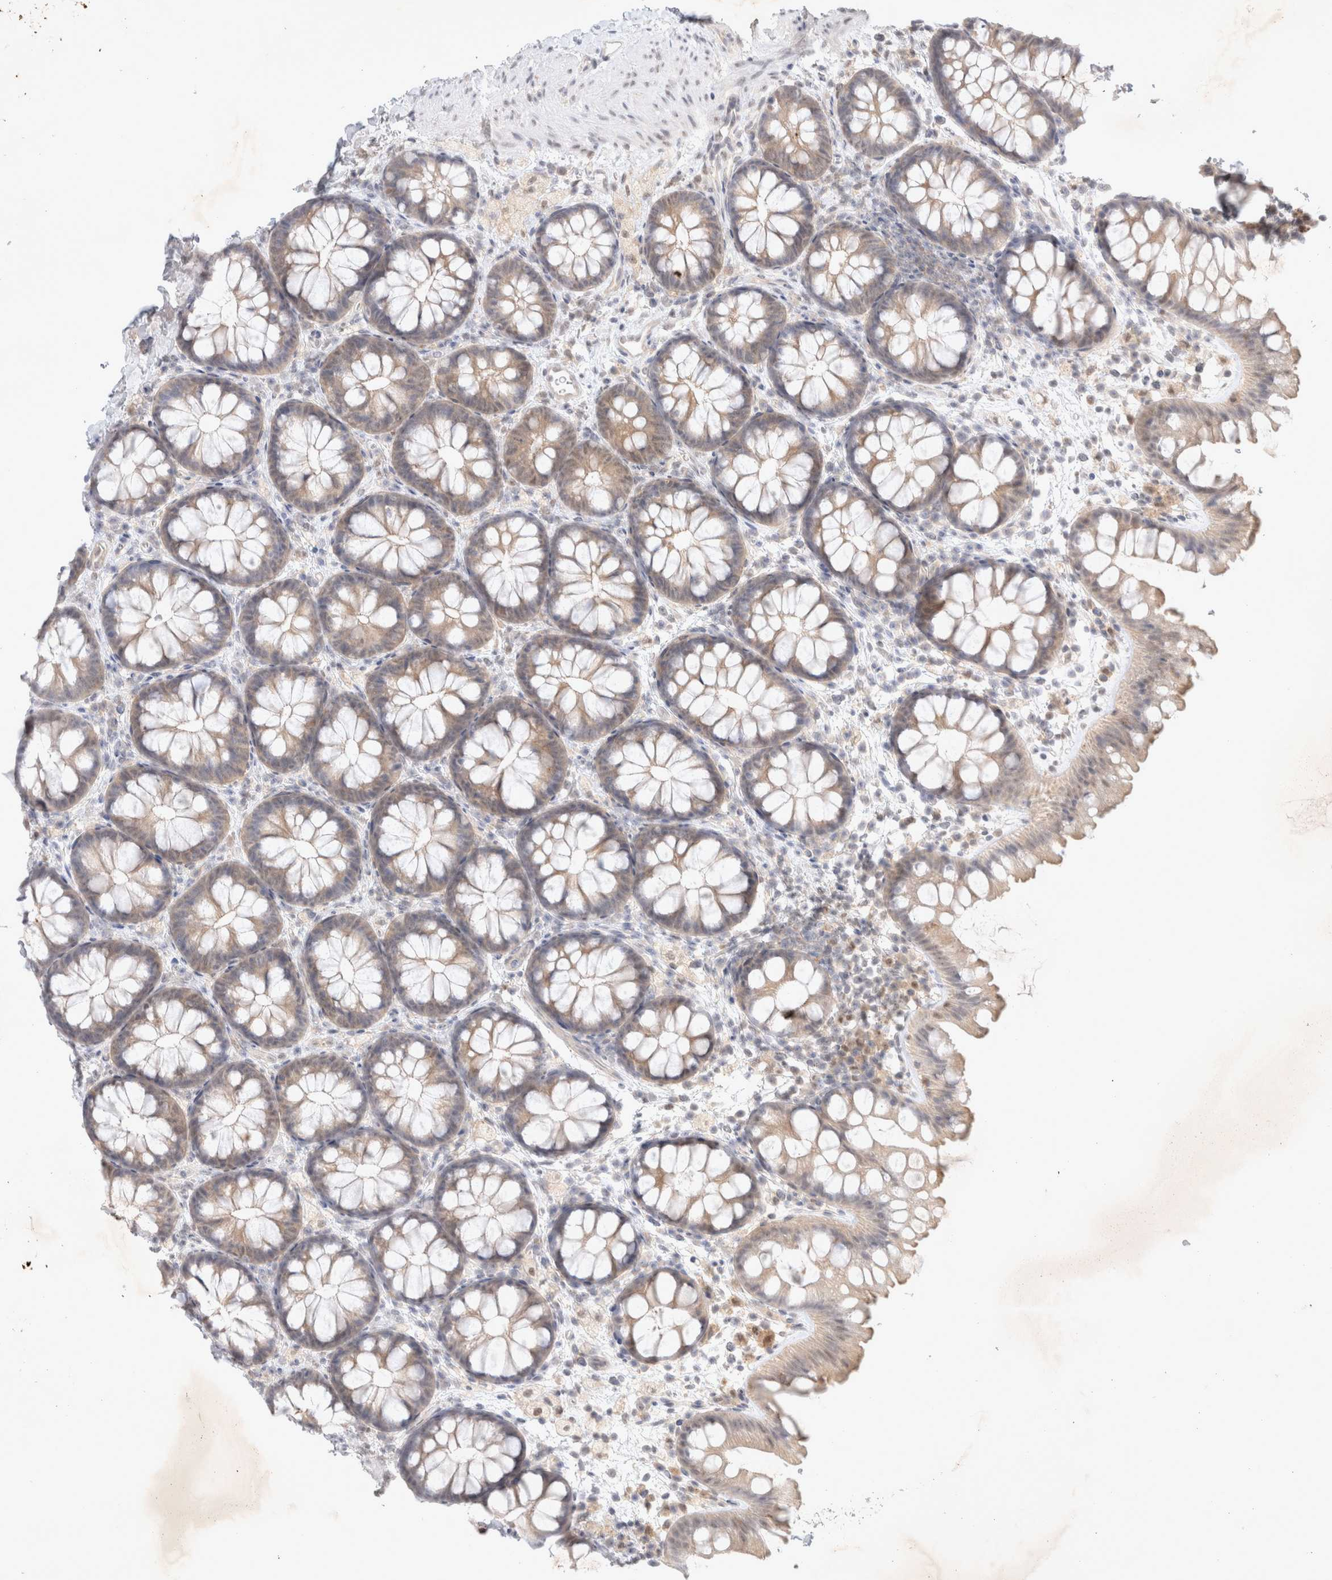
{"staining": {"intensity": "negative", "quantity": "none", "location": "none"}, "tissue": "colon", "cell_type": "Endothelial cells", "image_type": "normal", "snomed": [{"axis": "morphology", "description": "Normal tissue, NOS"}, {"axis": "topography", "description": "Colon"}], "caption": "Endothelial cells show no significant protein staining in normal colon. (Immunohistochemistry (ihc), brightfield microscopy, high magnification).", "gene": "FBXO42", "patient": {"sex": "female", "age": 62}}